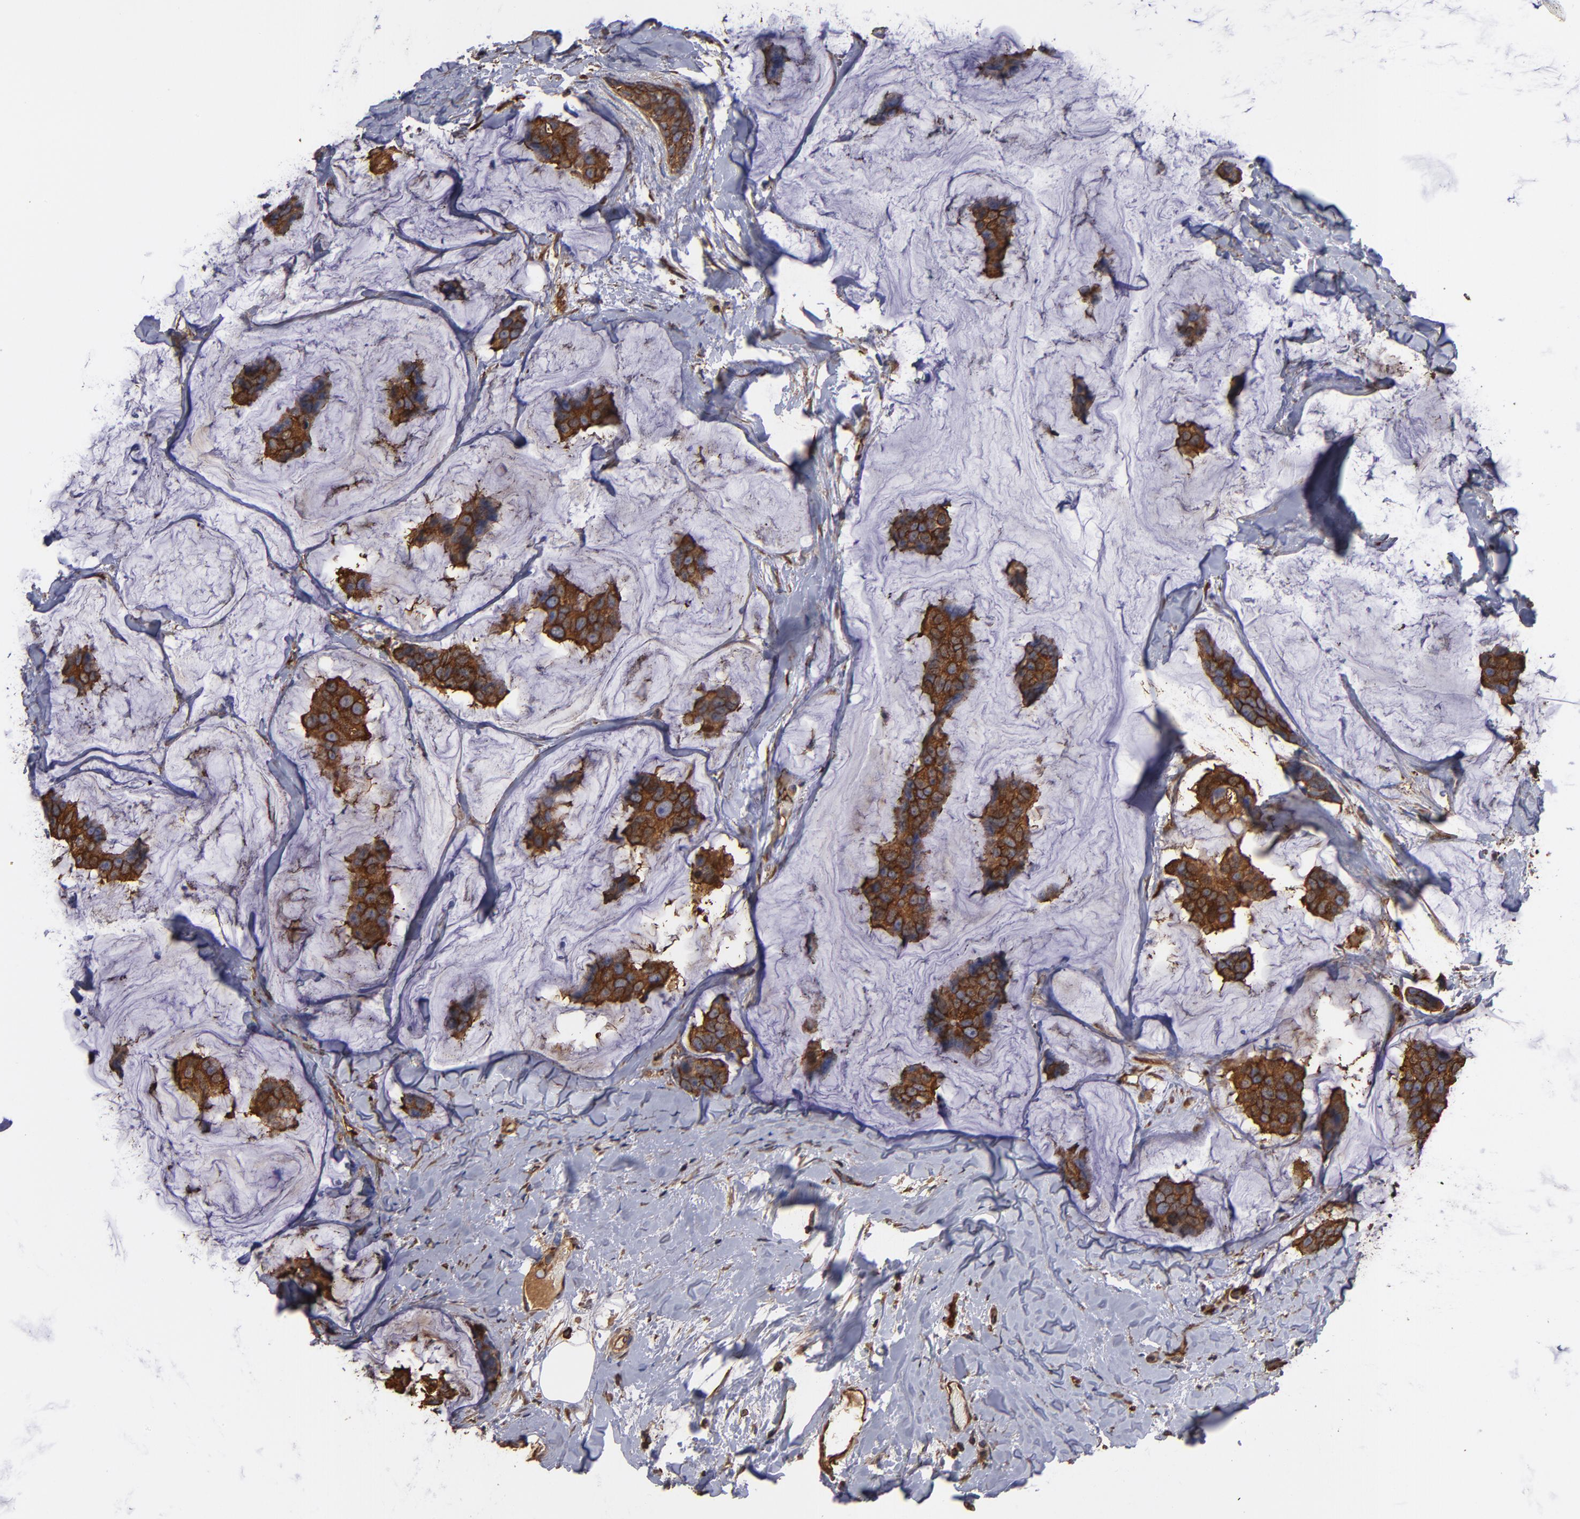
{"staining": {"intensity": "moderate", "quantity": ">75%", "location": "cytoplasmic/membranous"}, "tissue": "breast cancer", "cell_type": "Tumor cells", "image_type": "cancer", "snomed": [{"axis": "morphology", "description": "Normal tissue, NOS"}, {"axis": "morphology", "description": "Duct carcinoma"}, {"axis": "topography", "description": "Breast"}], "caption": "A brown stain shows moderate cytoplasmic/membranous staining of a protein in human breast intraductal carcinoma tumor cells. (DAB (3,3'-diaminobenzidine) = brown stain, brightfield microscopy at high magnification).", "gene": "ACTN4", "patient": {"sex": "female", "age": 50}}